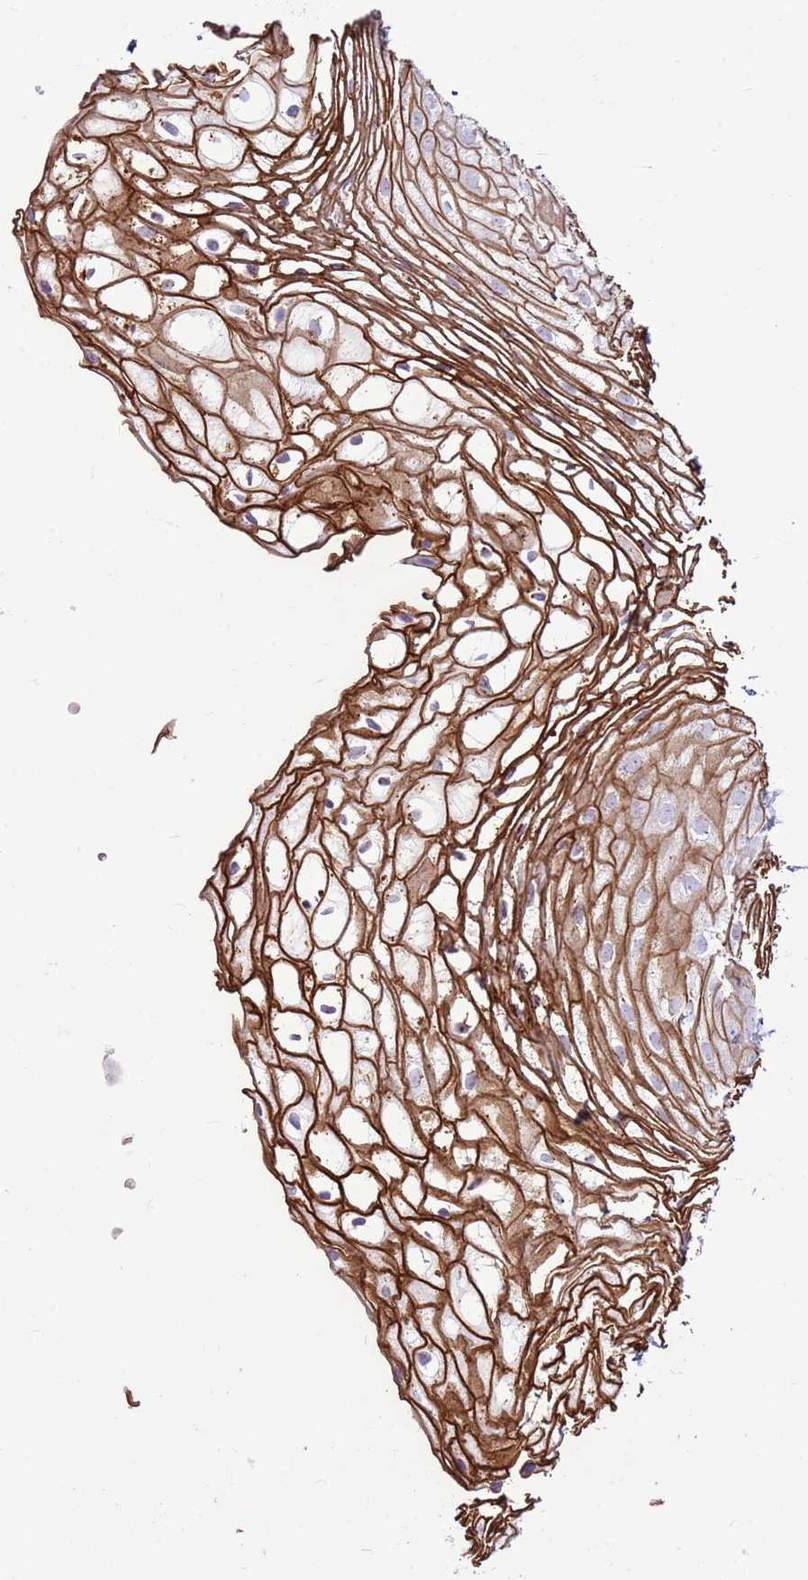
{"staining": {"intensity": "strong", "quantity": "25%-75%", "location": "cytoplasmic/membranous"}, "tissue": "vagina", "cell_type": "Squamous epithelial cells", "image_type": "normal", "snomed": [{"axis": "morphology", "description": "Normal tissue, NOS"}, {"axis": "topography", "description": "Vagina"}], "caption": "Vagina was stained to show a protein in brown. There is high levels of strong cytoplasmic/membranous staining in approximately 25%-75% of squamous epithelial cells. The protein of interest is stained brown, and the nuclei are stained in blue (DAB IHC with brightfield microscopy, high magnification).", "gene": "CNFN", "patient": {"sex": "female", "age": 60}}